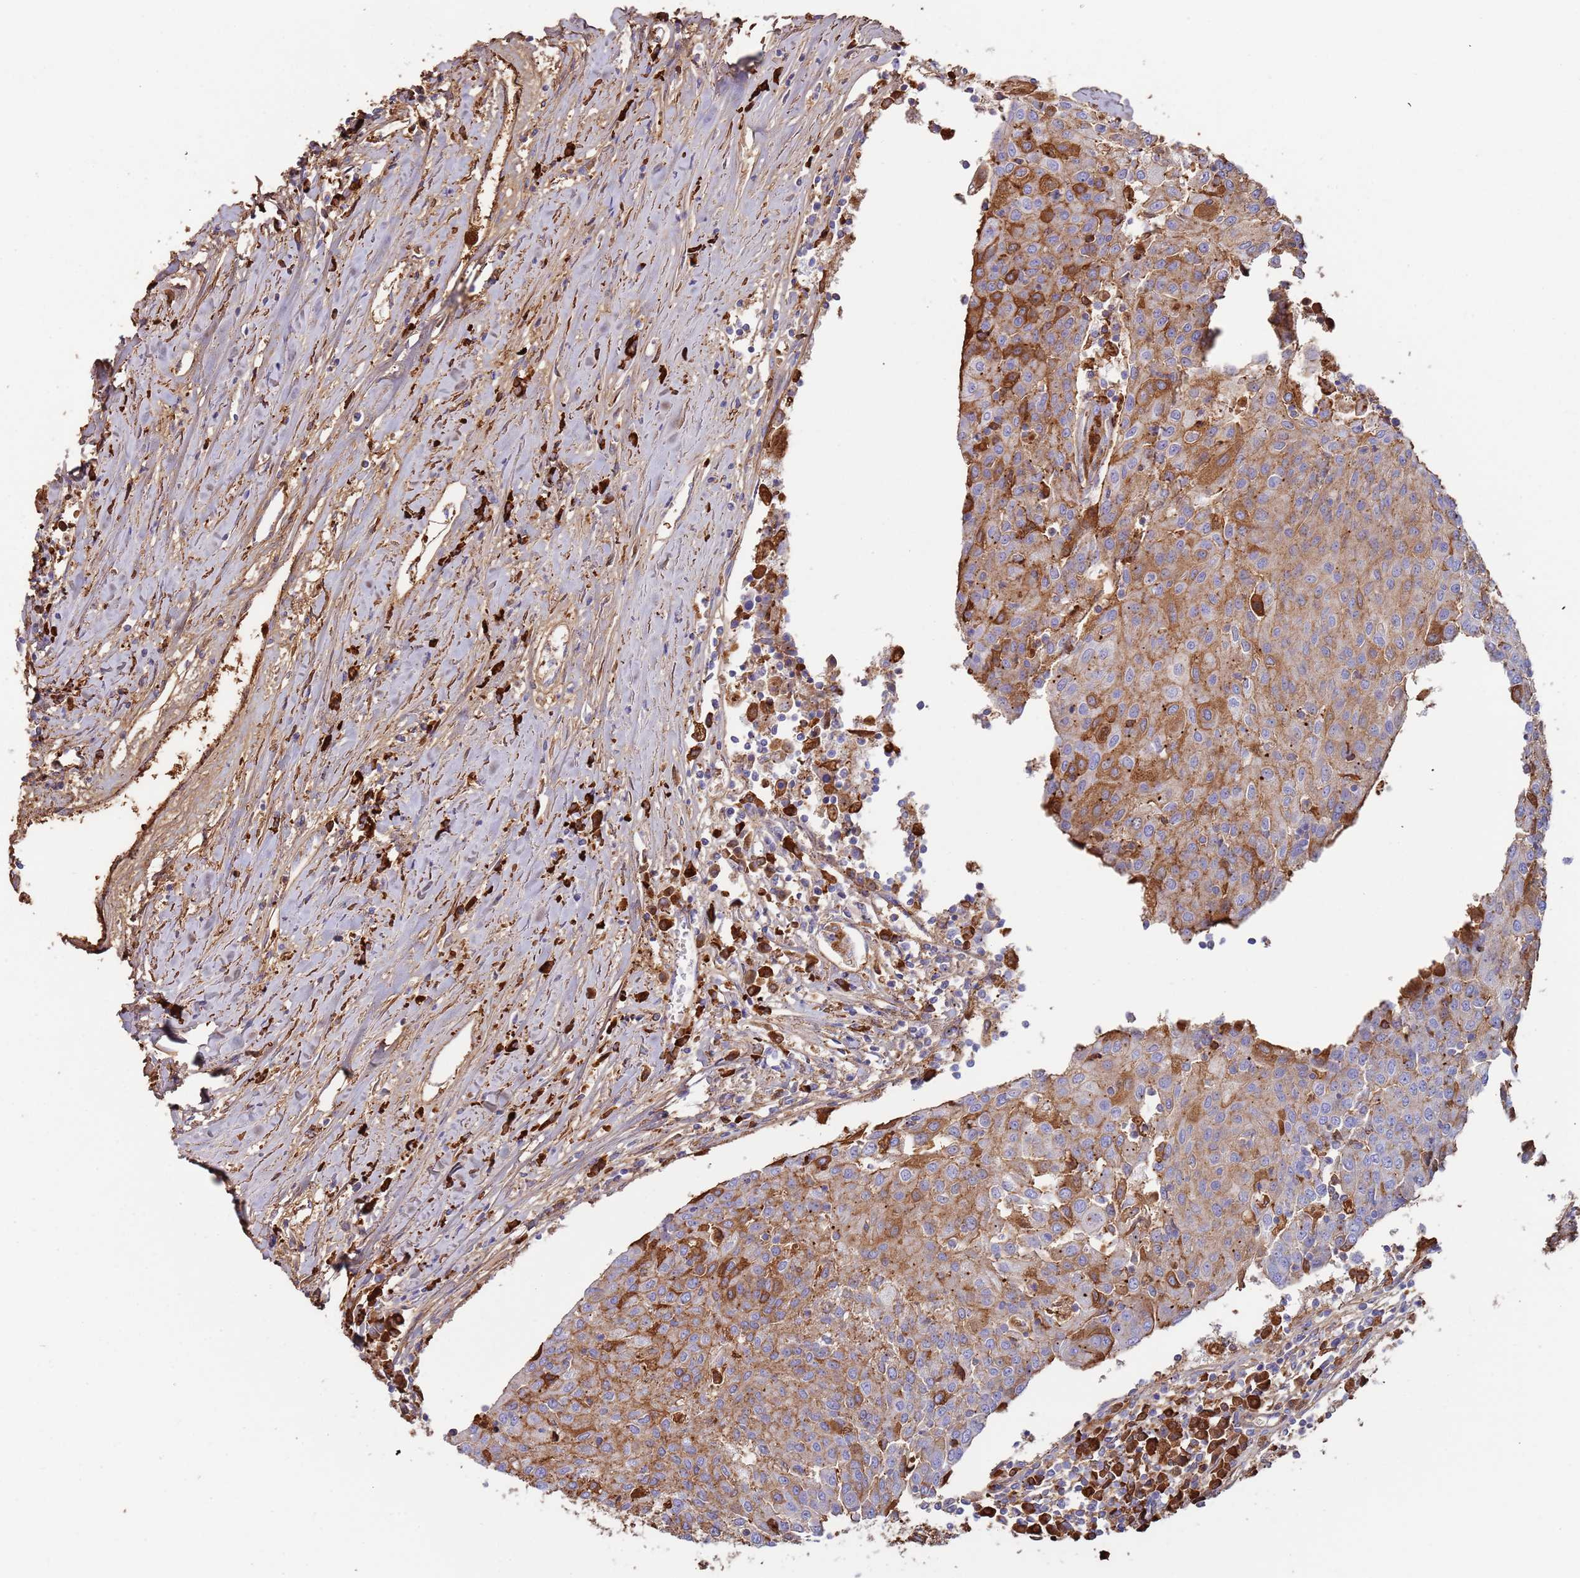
{"staining": {"intensity": "moderate", "quantity": ">75%", "location": "cytoplasmic/membranous"}, "tissue": "urothelial cancer", "cell_type": "Tumor cells", "image_type": "cancer", "snomed": [{"axis": "morphology", "description": "Urothelial carcinoma, High grade"}, {"axis": "topography", "description": "Urinary bladder"}], "caption": "Moderate cytoplasmic/membranous staining is identified in approximately >75% of tumor cells in urothelial carcinoma (high-grade). (DAB = brown stain, brightfield microscopy at high magnification).", "gene": "CYSLTR2", "patient": {"sex": "female", "age": 85}}